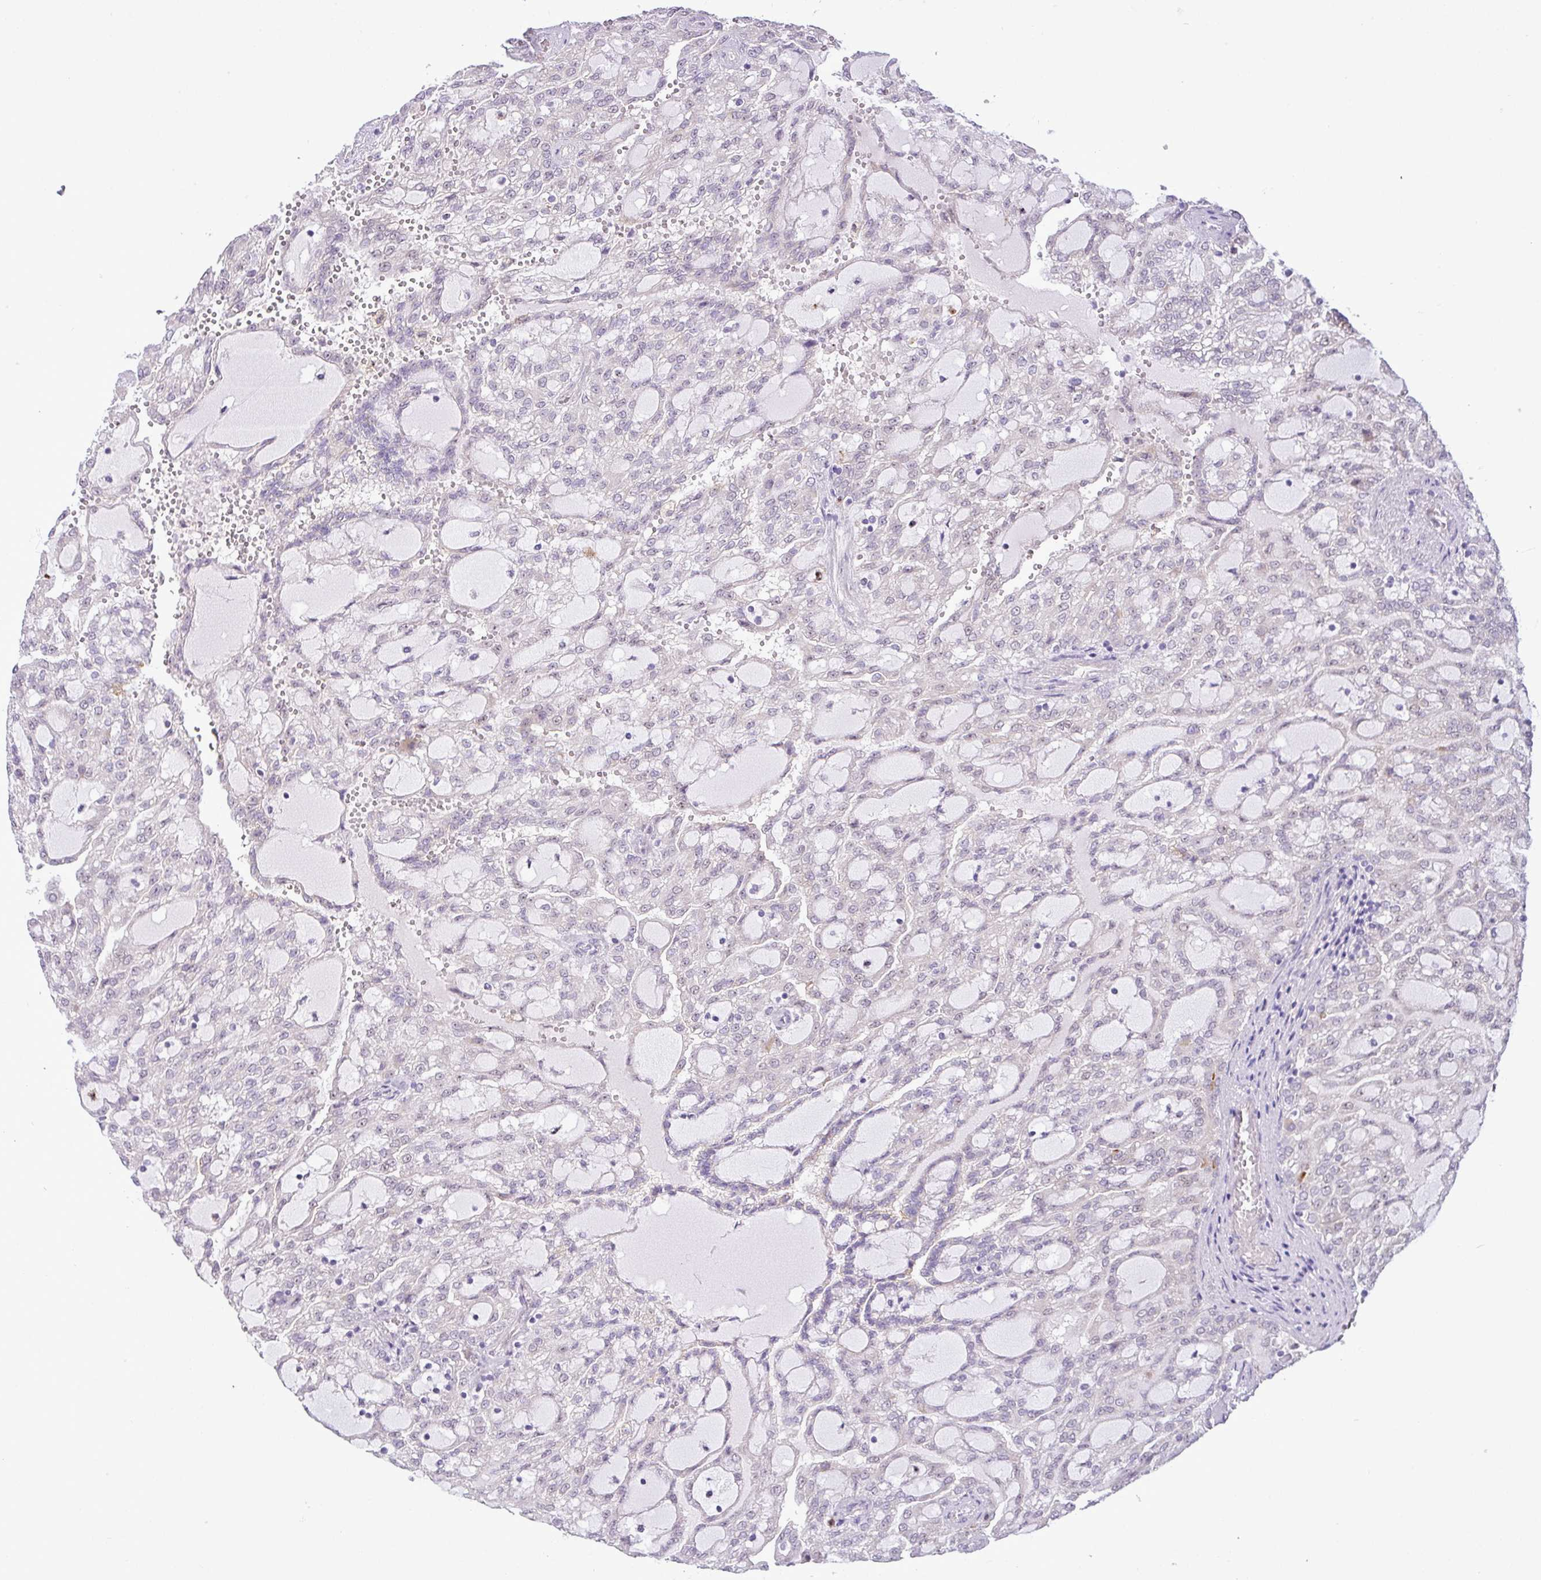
{"staining": {"intensity": "negative", "quantity": "none", "location": "none"}, "tissue": "renal cancer", "cell_type": "Tumor cells", "image_type": "cancer", "snomed": [{"axis": "morphology", "description": "Adenocarcinoma, NOS"}, {"axis": "topography", "description": "Kidney"}], "caption": "This is an immunohistochemistry (IHC) photomicrograph of renal adenocarcinoma. There is no staining in tumor cells.", "gene": "MAK16", "patient": {"sex": "male", "age": 63}}